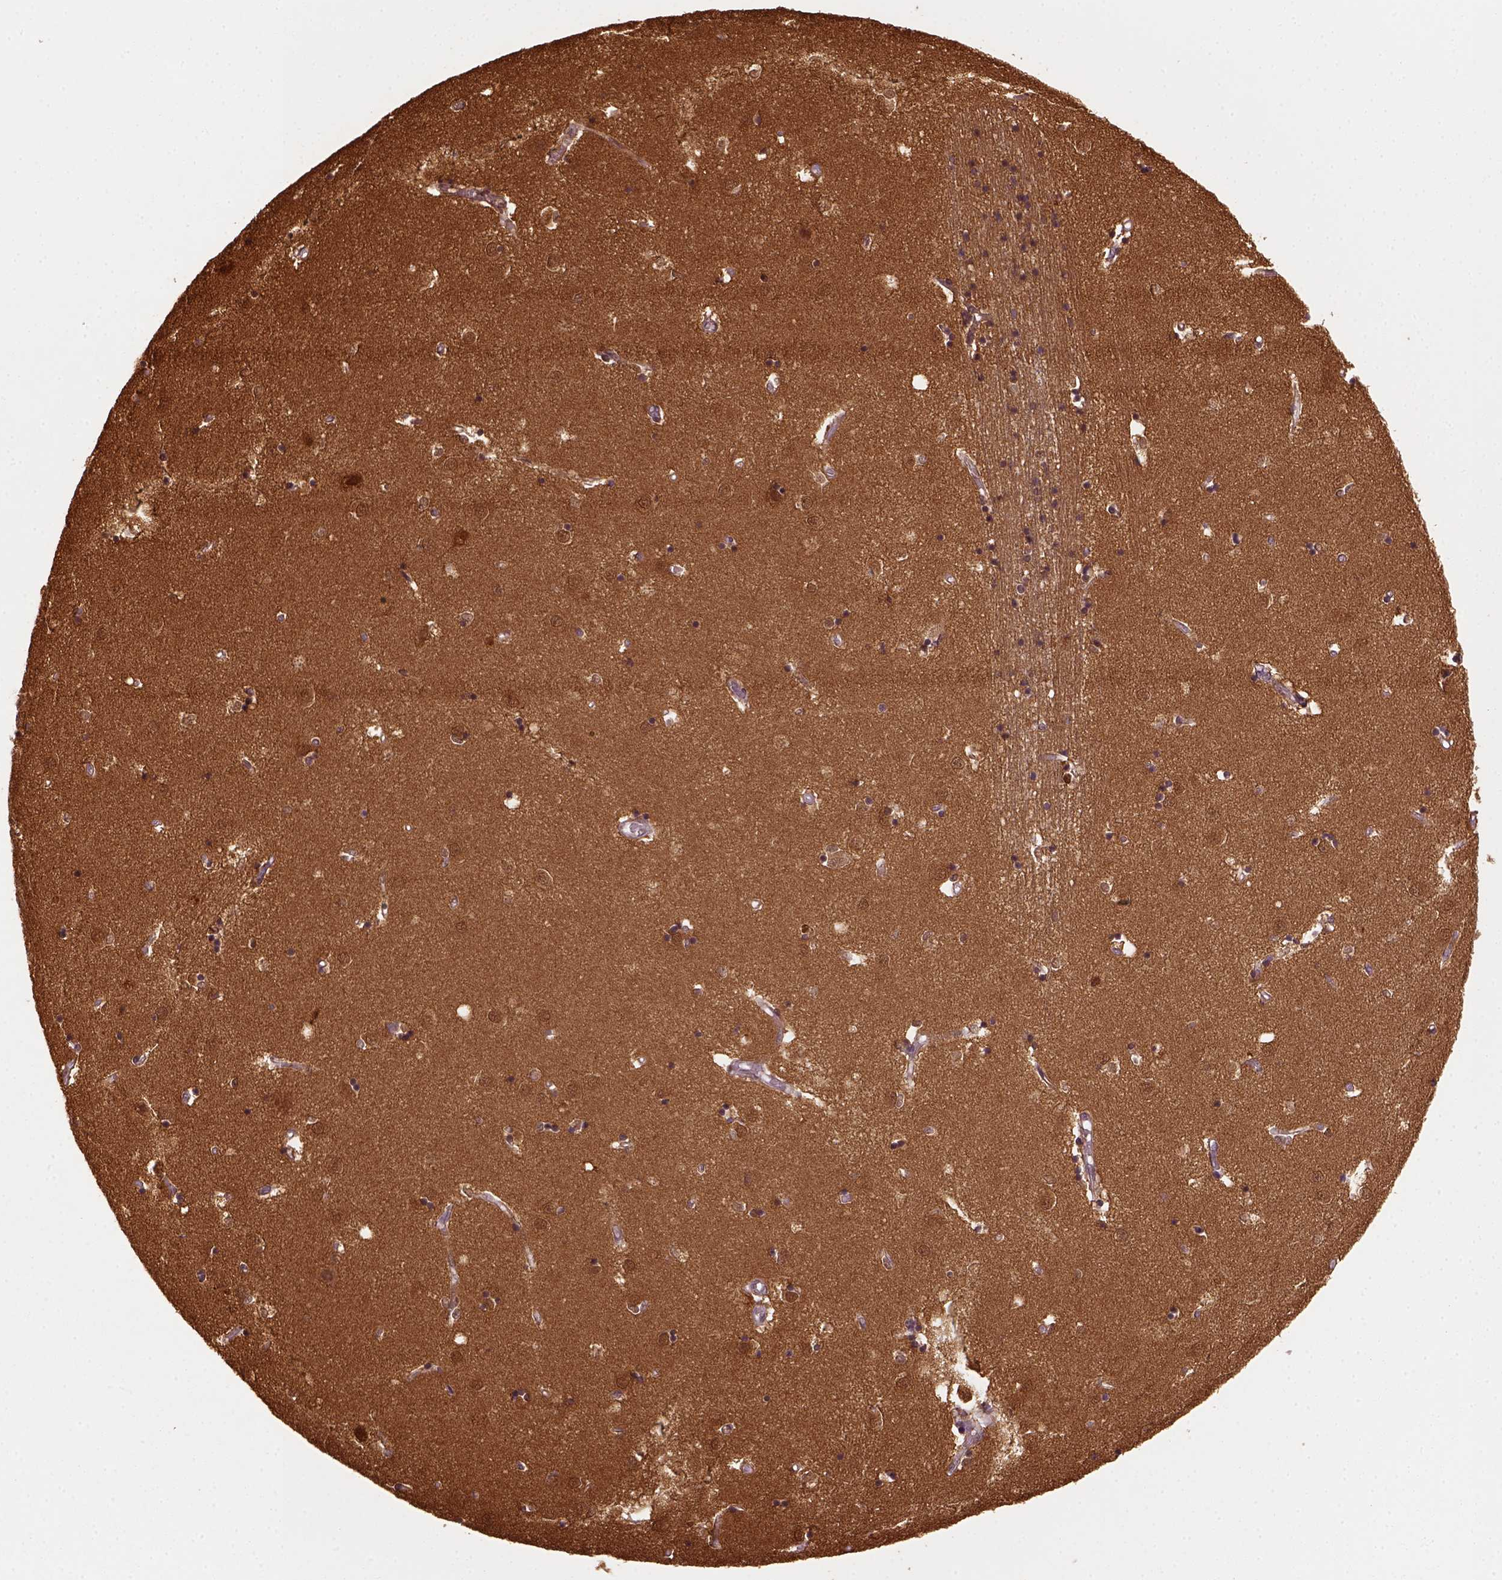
{"staining": {"intensity": "strong", "quantity": ">75%", "location": "cytoplasmic/membranous,nuclear"}, "tissue": "caudate", "cell_type": "Glial cells", "image_type": "normal", "snomed": [{"axis": "morphology", "description": "Normal tissue, NOS"}, {"axis": "topography", "description": "Lateral ventricle wall"}], "caption": "About >75% of glial cells in unremarkable human caudate reveal strong cytoplasmic/membranous,nuclear protein staining as visualized by brown immunohistochemical staining.", "gene": "GOT1", "patient": {"sex": "male", "age": 54}}